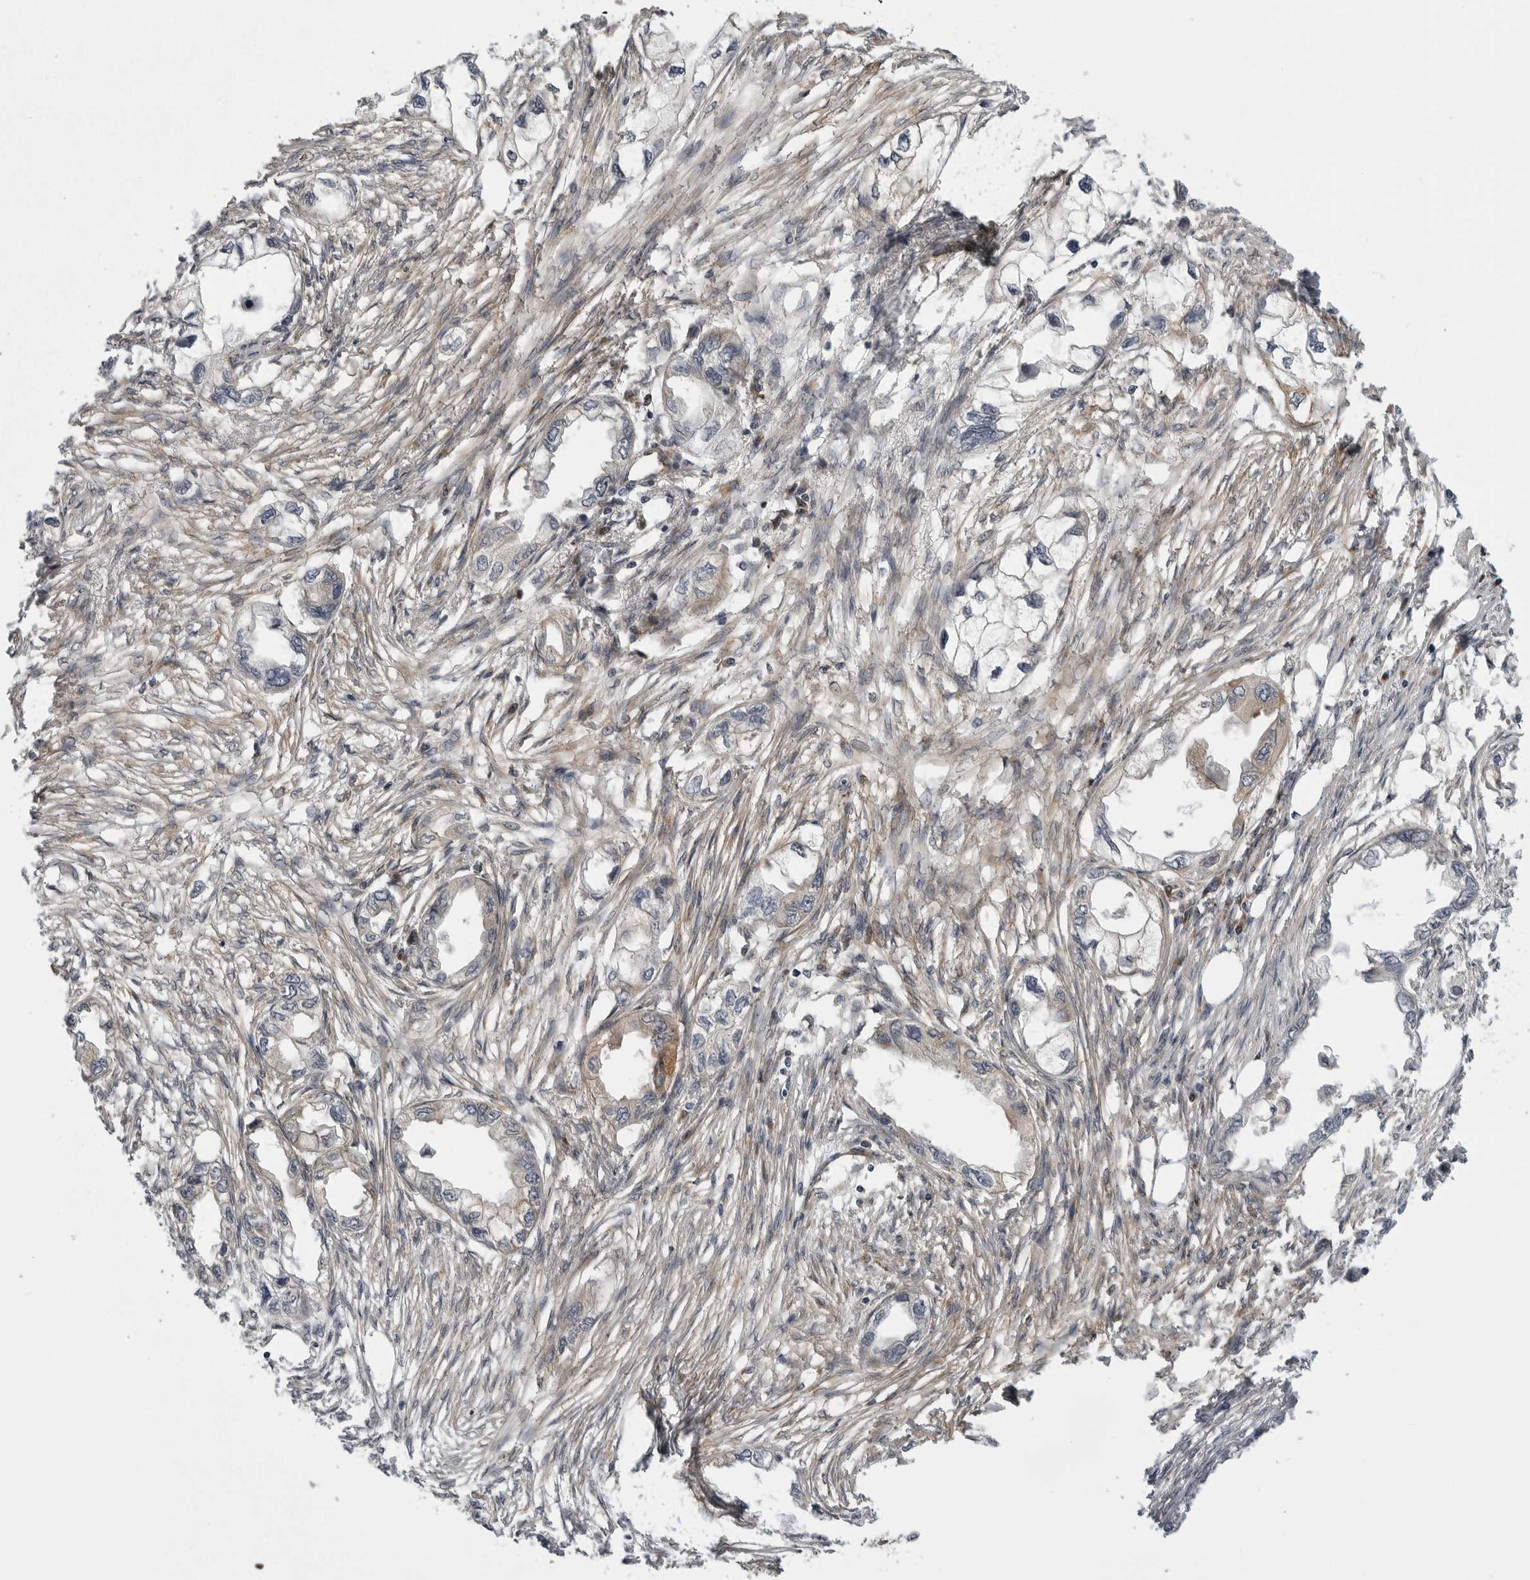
{"staining": {"intensity": "negative", "quantity": "none", "location": "none"}, "tissue": "endometrial cancer", "cell_type": "Tumor cells", "image_type": "cancer", "snomed": [{"axis": "morphology", "description": "Adenocarcinoma, NOS"}, {"axis": "morphology", "description": "Adenocarcinoma, metastatic, NOS"}, {"axis": "topography", "description": "Adipose tissue"}, {"axis": "topography", "description": "Endometrium"}], "caption": "Protein analysis of endometrial cancer (adenocarcinoma) displays no significant staining in tumor cells. Brightfield microscopy of immunohistochemistry (IHC) stained with DAB (3,3'-diaminobenzidine) (brown) and hematoxylin (blue), captured at high magnification.", "gene": "LRRC45", "patient": {"sex": "female", "age": 67}}